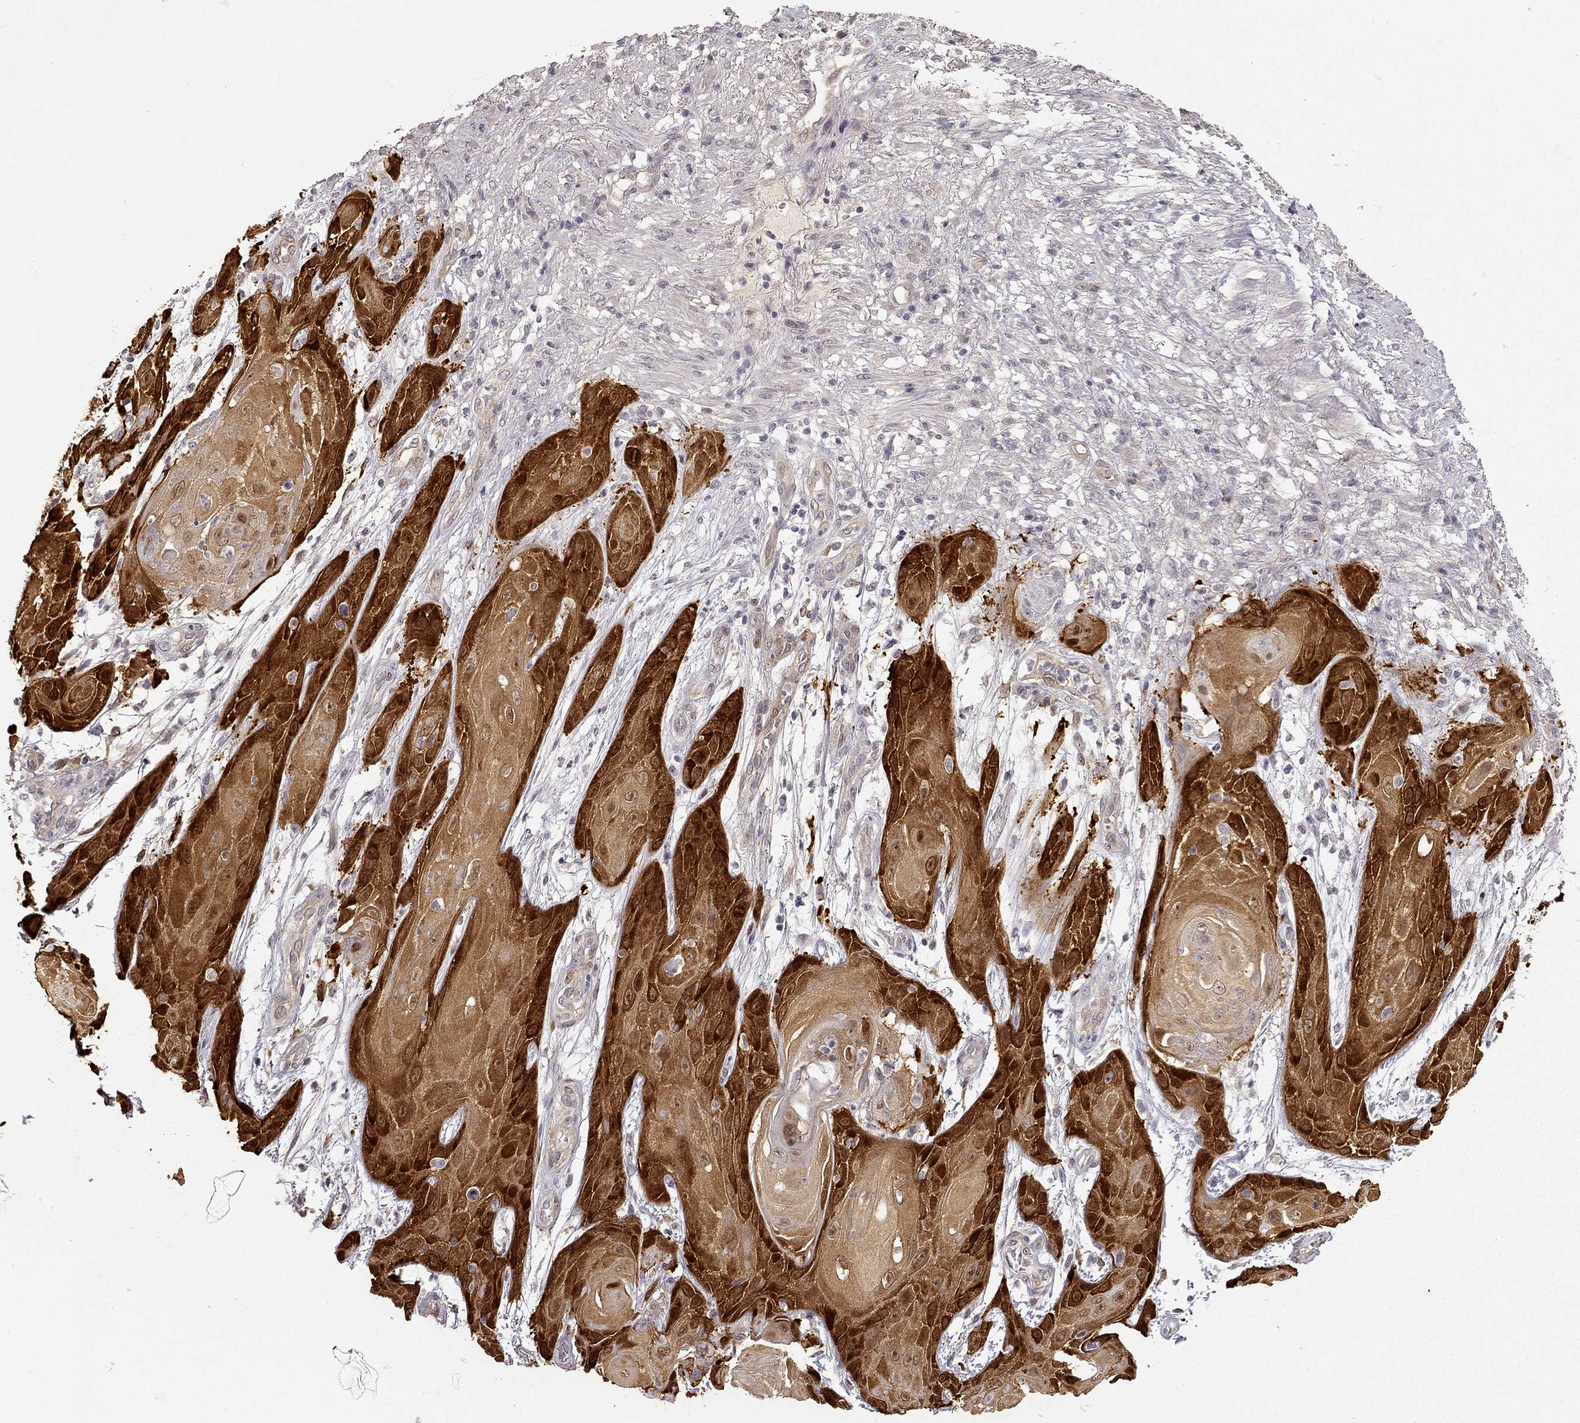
{"staining": {"intensity": "strong", "quantity": ">75%", "location": "cytoplasmic/membranous"}, "tissue": "skin cancer", "cell_type": "Tumor cells", "image_type": "cancer", "snomed": [{"axis": "morphology", "description": "Squamous cell carcinoma, NOS"}, {"axis": "topography", "description": "Skin"}], "caption": "Immunohistochemical staining of squamous cell carcinoma (skin) exhibits high levels of strong cytoplasmic/membranous expression in approximately >75% of tumor cells. The protein is shown in brown color, while the nuclei are stained blue.", "gene": "NQO1", "patient": {"sex": "male", "age": 62}}